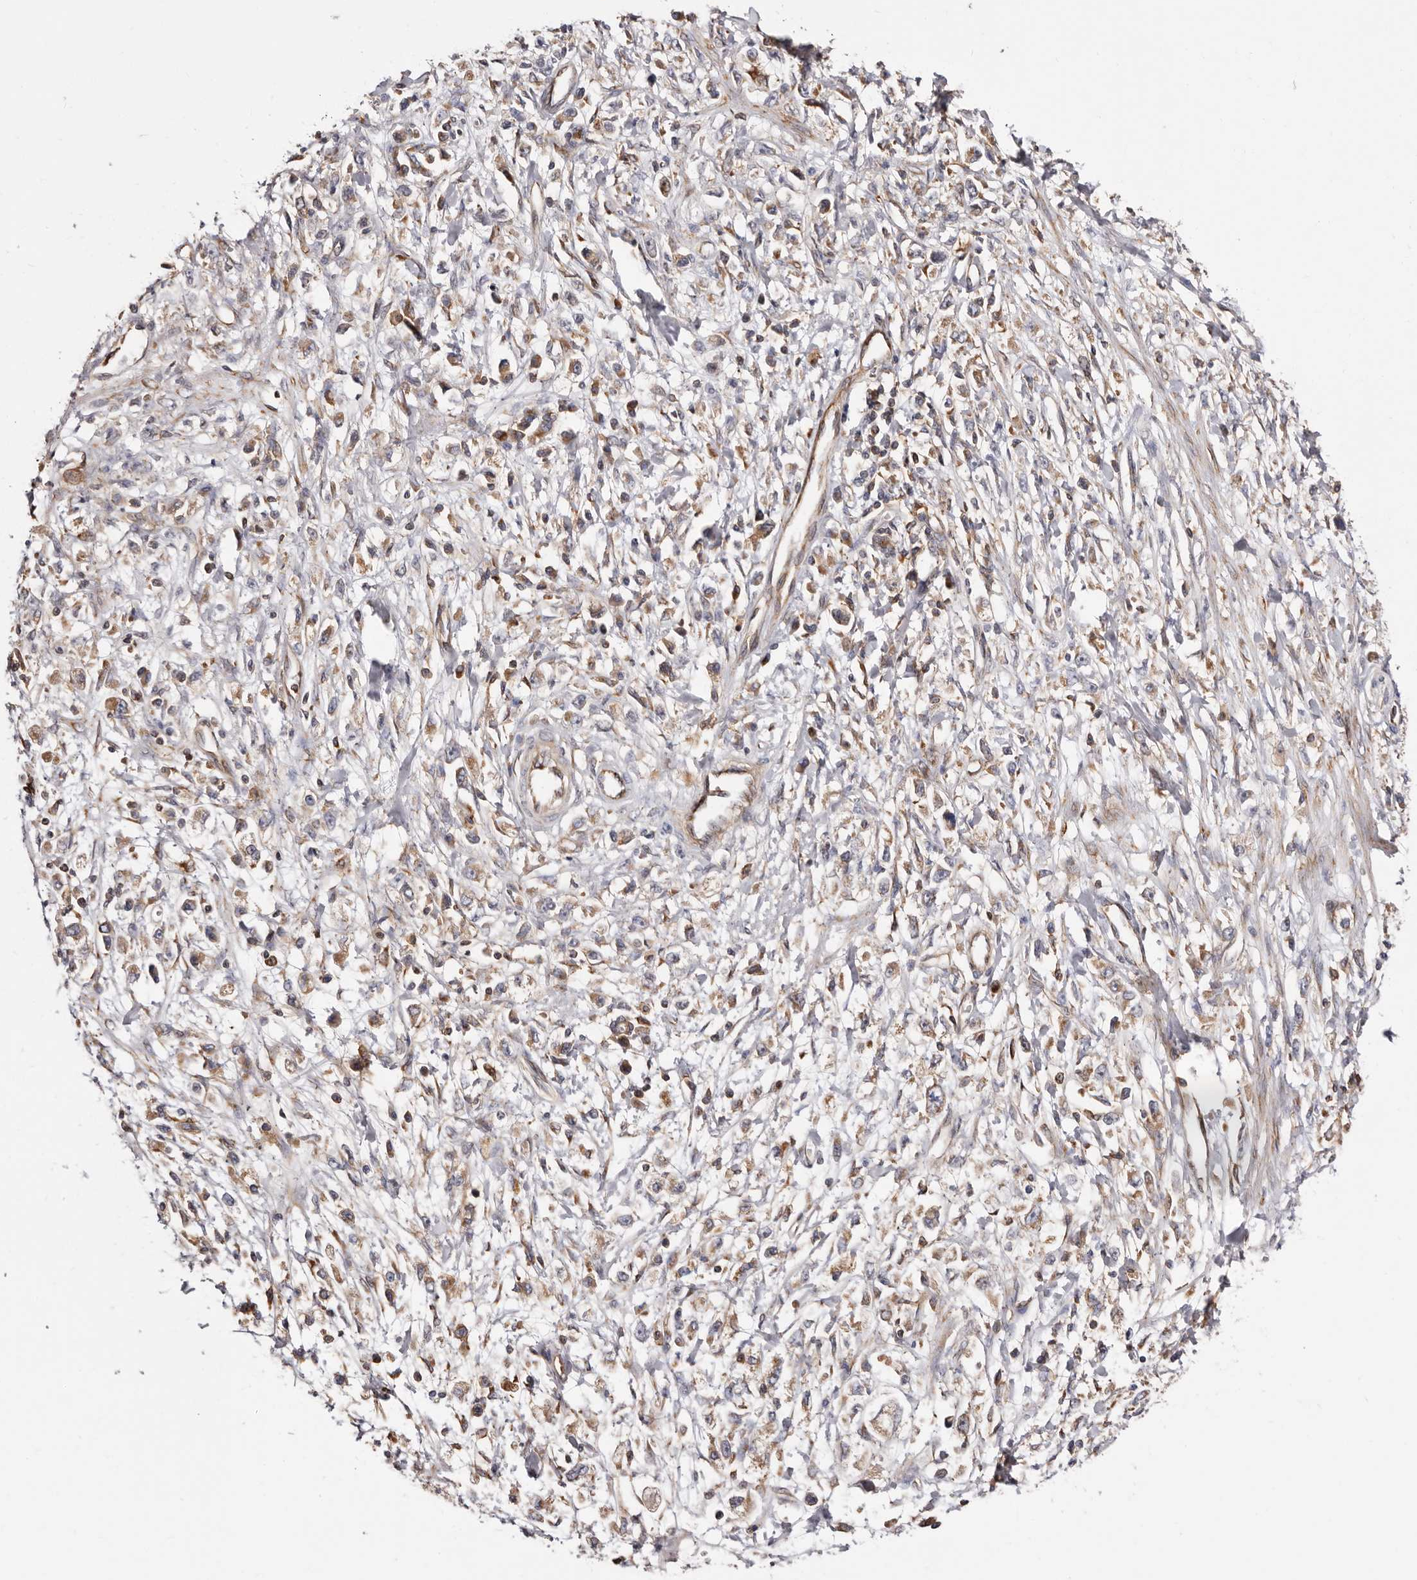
{"staining": {"intensity": "weak", "quantity": ">75%", "location": "cytoplasmic/membranous"}, "tissue": "stomach cancer", "cell_type": "Tumor cells", "image_type": "cancer", "snomed": [{"axis": "morphology", "description": "Adenocarcinoma, NOS"}, {"axis": "topography", "description": "Stomach"}], "caption": "Human stomach cancer stained with a protein marker reveals weak staining in tumor cells.", "gene": "COQ8B", "patient": {"sex": "female", "age": 59}}